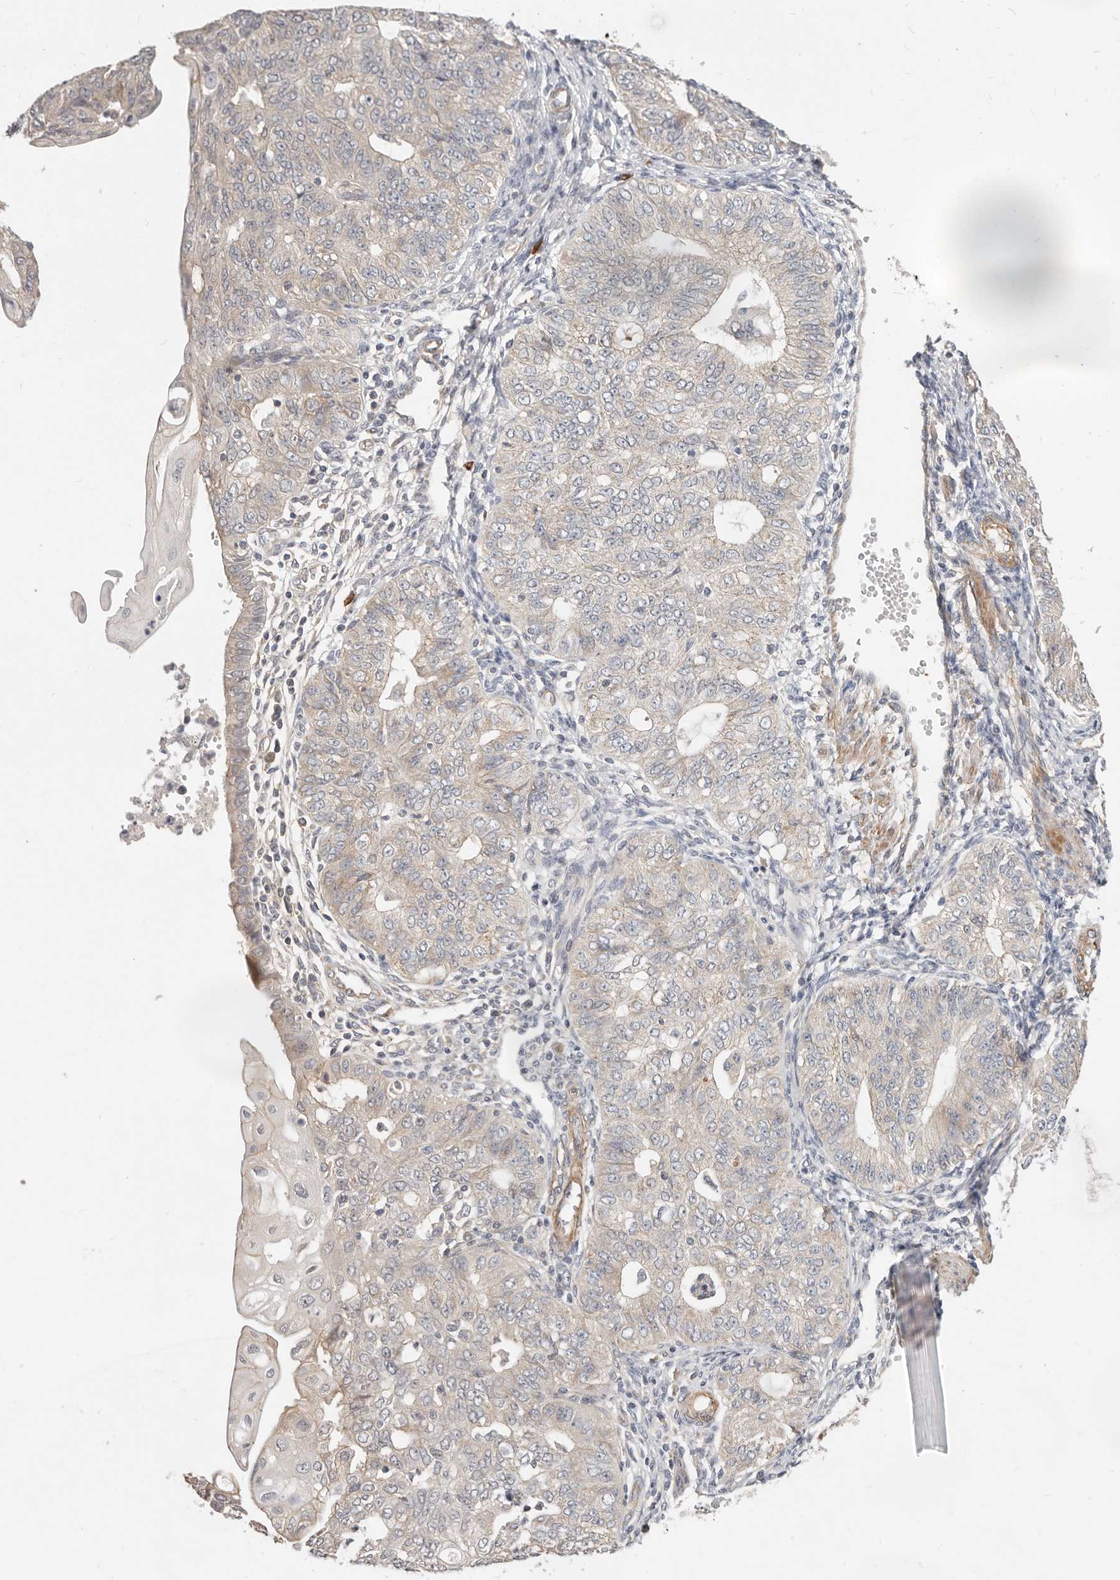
{"staining": {"intensity": "negative", "quantity": "none", "location": "none"}, "tissue": "endometrial cancer", "cell_type": "Tumor cells", "image_type": "cancer", "snomed": [{"axis": "morphology", "description": "Adenocarcinoma, NOS"}, {"axis": "topography", "description": "Endometrium"}], "caption": "Image shows no protein positivity in tumor cells of endometrial cancer (adenocarcinoma) tissue.", "gene": "ZRANB1", "patient": {"sex": "female", "age": 32}}